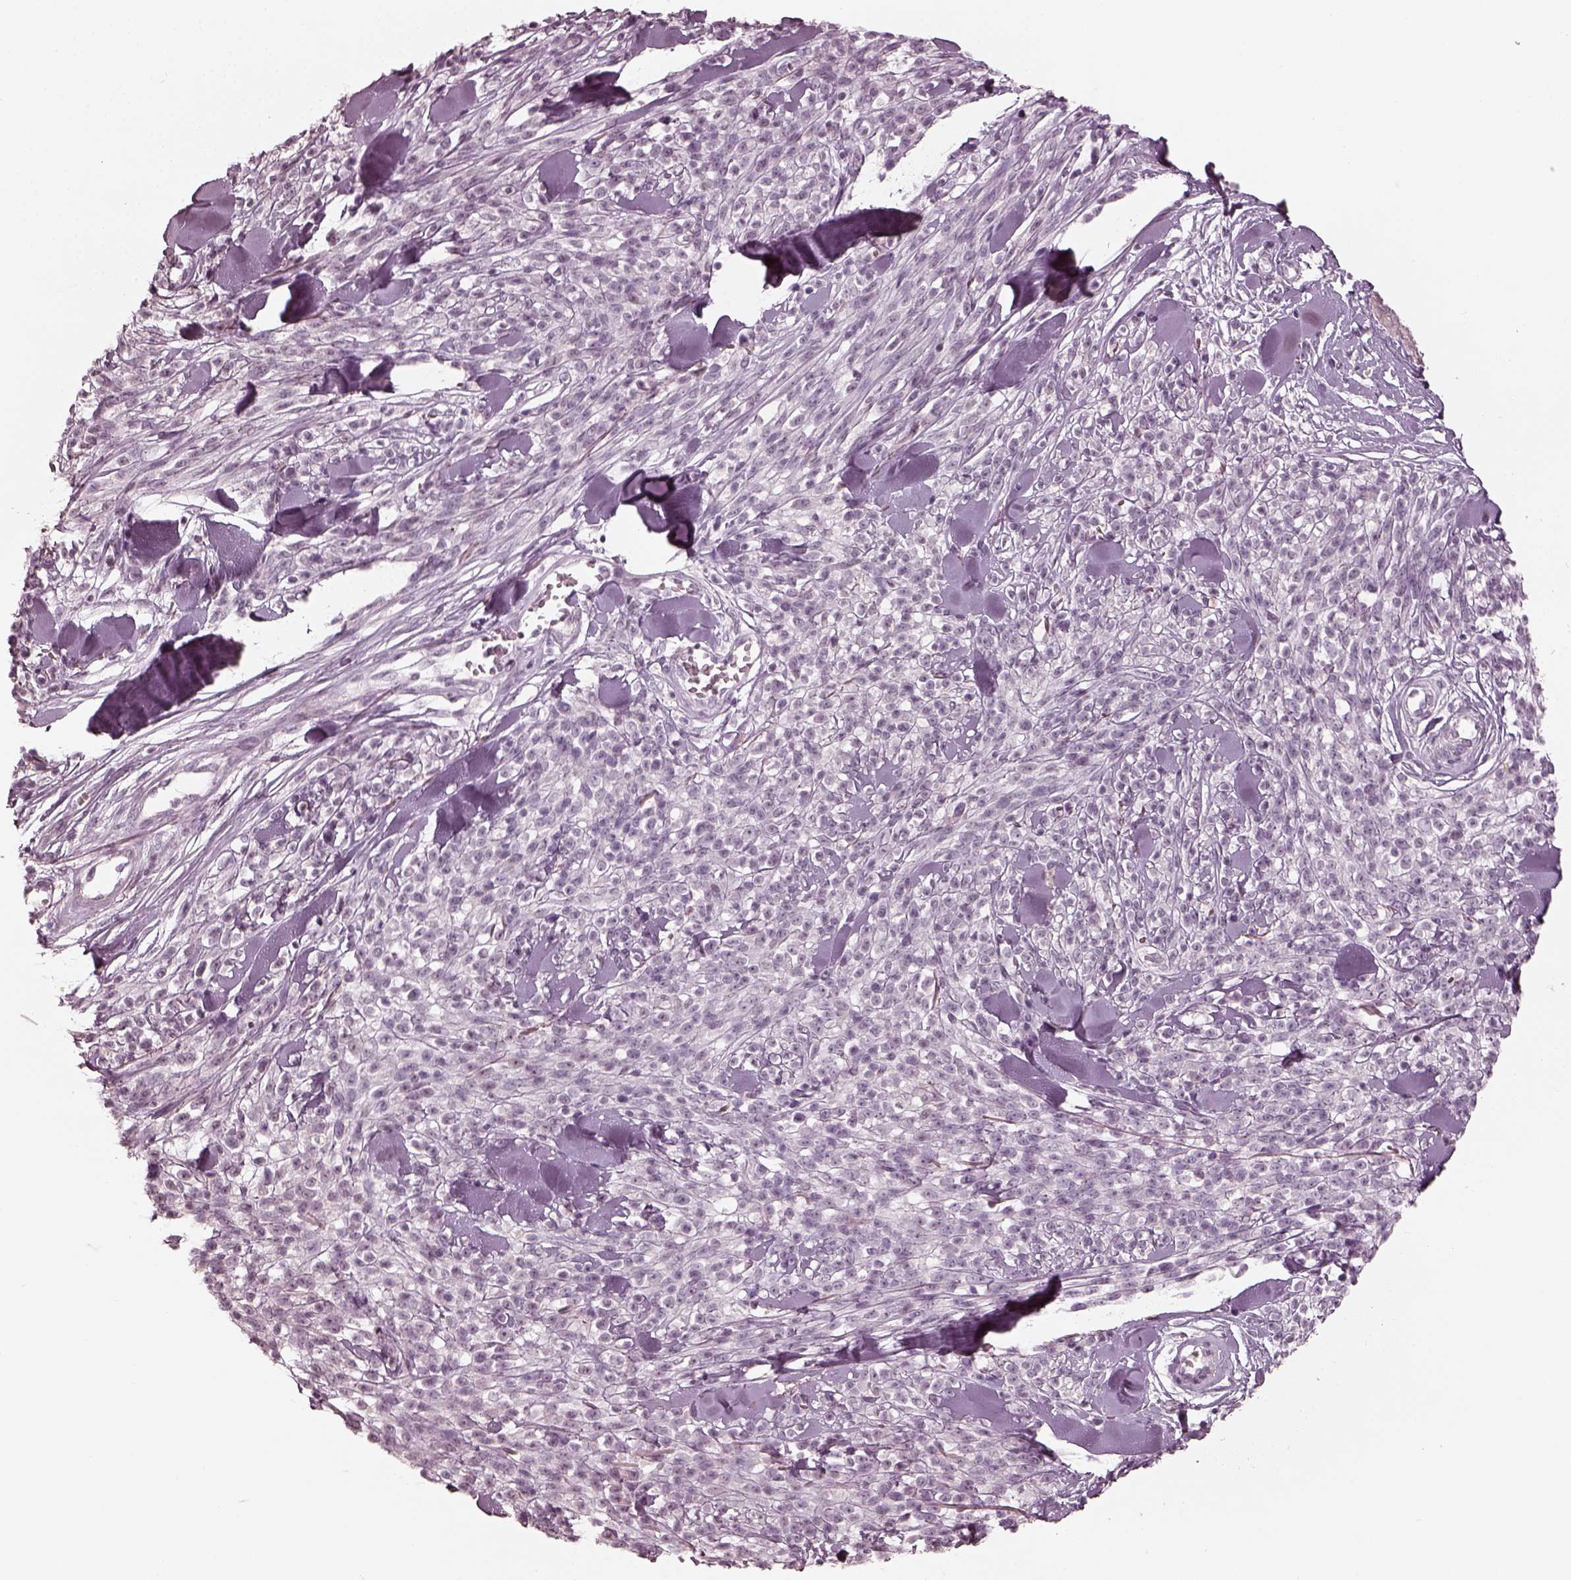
{"staining": {"intensity": "negative", "quantity": "none", "location": "none"}, "tissue": "melanoma", "cell_type": "Tumor cells", "image_type": "cancer", "snomed": [{"axis": "morphology", "description": "Malignant melanoma, NOS"}, {"axis": "topography", "description": "Skin"}, {"axis": "topography", "description": "Skin of trunk"}], "caption": "Immunohistochemical staining of human malignant melanoma displays no significant positivity in tumor cells.", "gene": "ADRB3", "patient": {"sex": "male", "age": 74}}